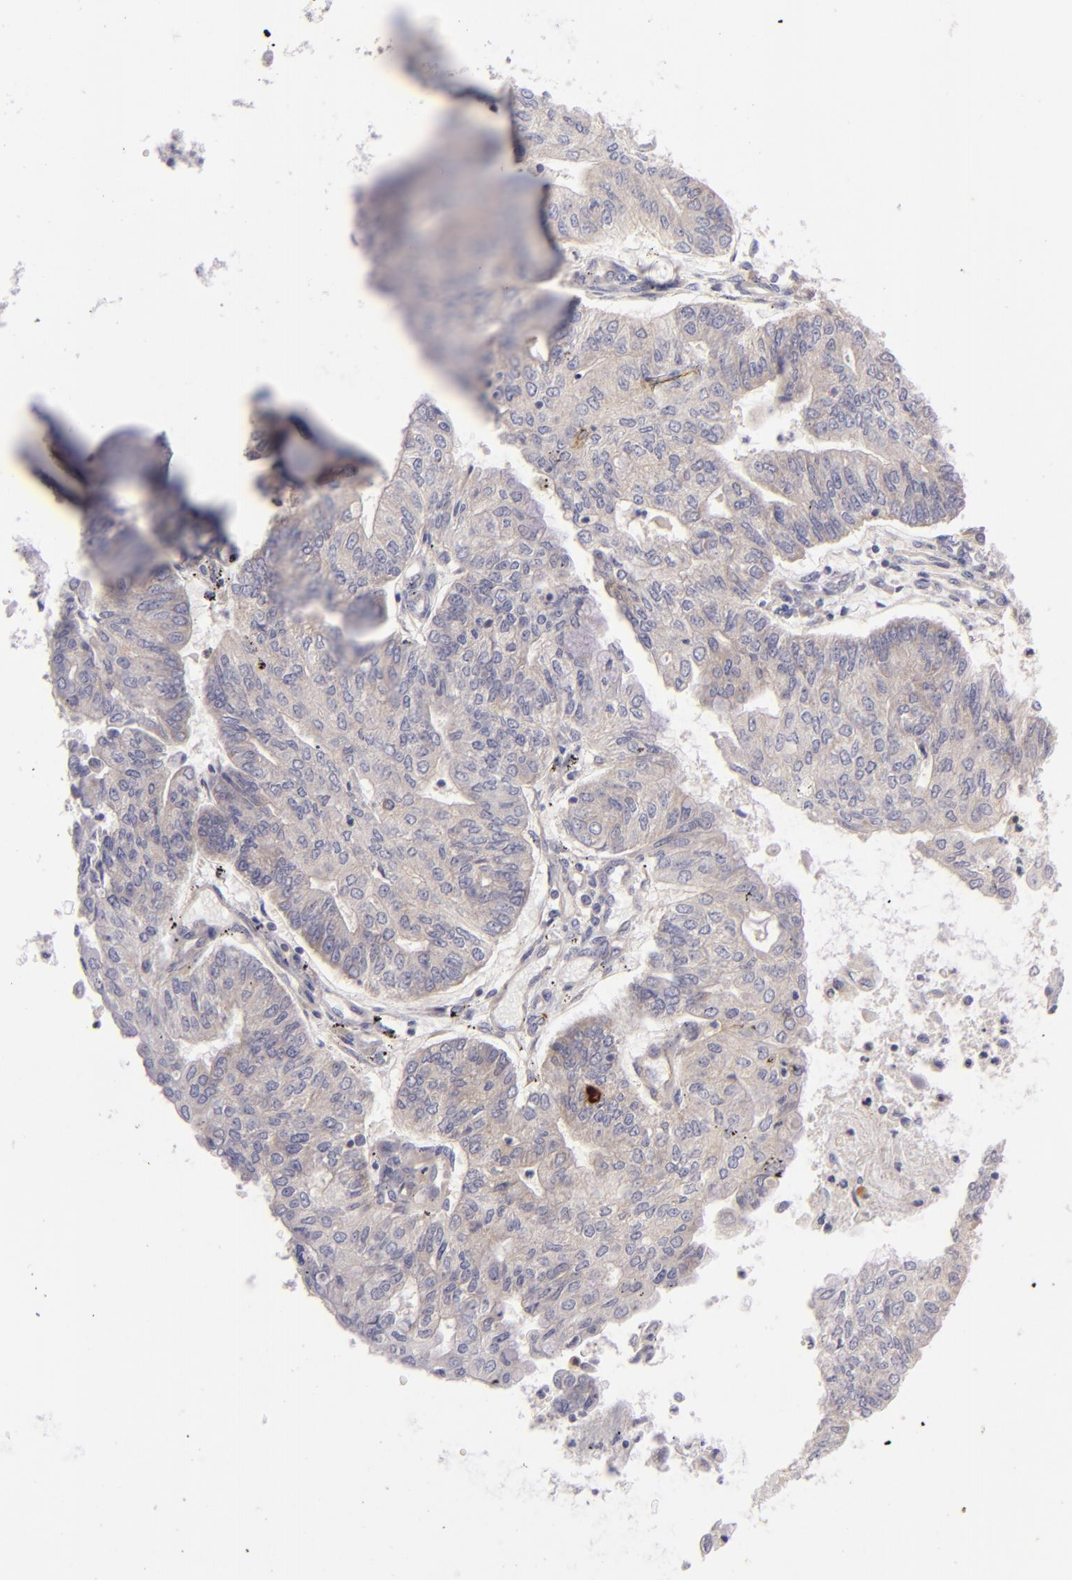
{"staining": {"intensity": "weak", "quantity": "<25%", "location": "cytoplasmic/membranous"}, "tissue": "endometrial cancer", "cell_type": "Tumor cells", "image_type": "cancer", "snomed": [{"axis": "morphology", "description": "Adenocarcinoma, NOS"}, {"axis": "topography", "description": "Endometrium"}], "caption": "IHC histopathology image of neoplastic tissue: endometrial adenocarcinoma stained with DAB demonstrates no significant protein positivity in tumor cells.", "gene": "CD83", "patient": {"sex": "female", "age": 59}}